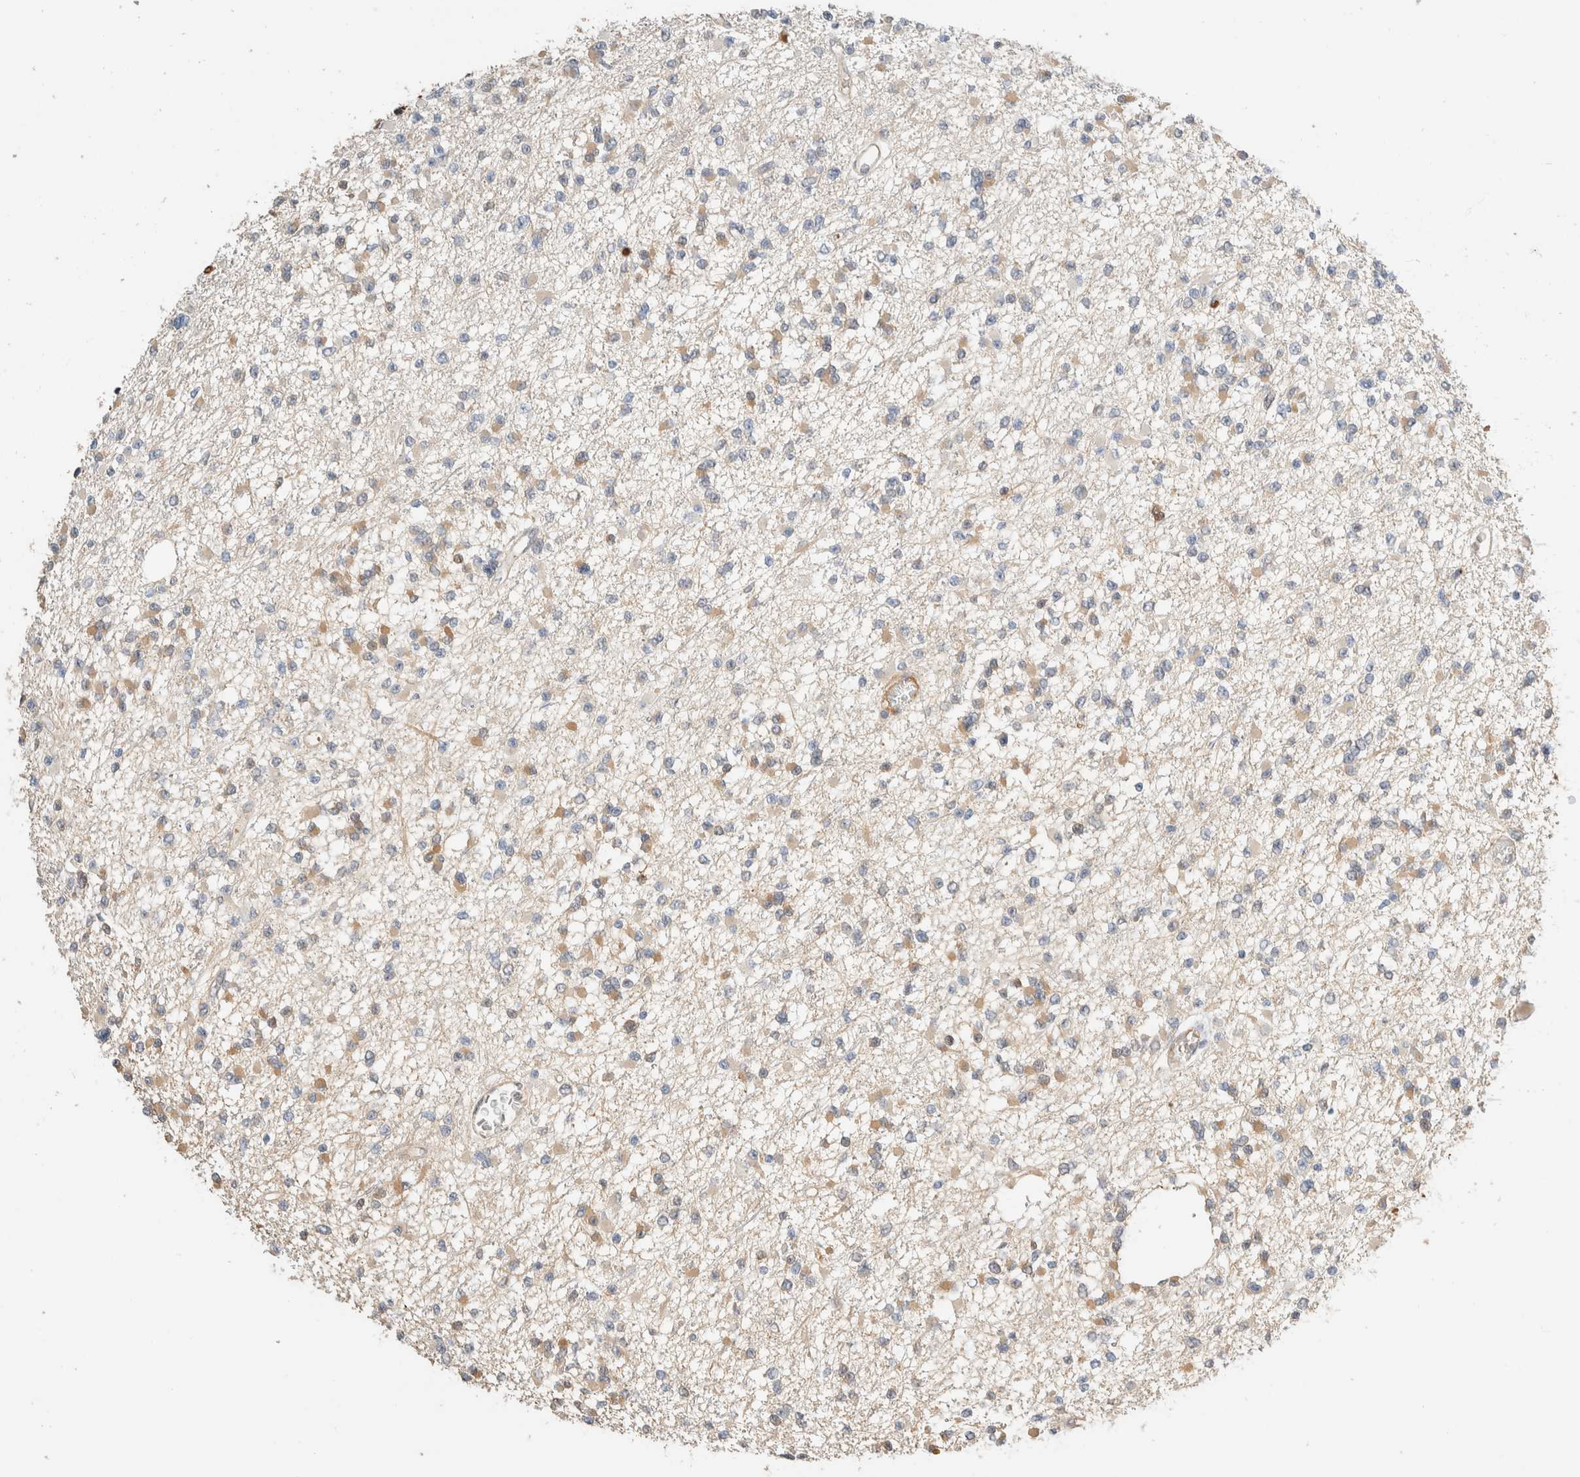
{"staining": {"intensity": "moderate", "quantity": "<25%", "location": "cytoplasmic/membranous"}, "tissue": "glioma", "cell_type": "Tumor cells", "image_type": "cancer", "snomed": [{"axis": "morphology", "description": "Glioma, malignant, Low grade"}, {"axis": "topography", "description": "Brain"}], "caption": "Immunohistochemical staining of human malignant low-grade glioma reveals moderate cytoplasmic/membranous protein staining in about <25% of tumor cells. Immunohistochemistry (ihc) stains the protein of interest in brown and the nuclei are stained blue.", "gene": "SETD4", "patient": {"sex": "female", "age": 22}}